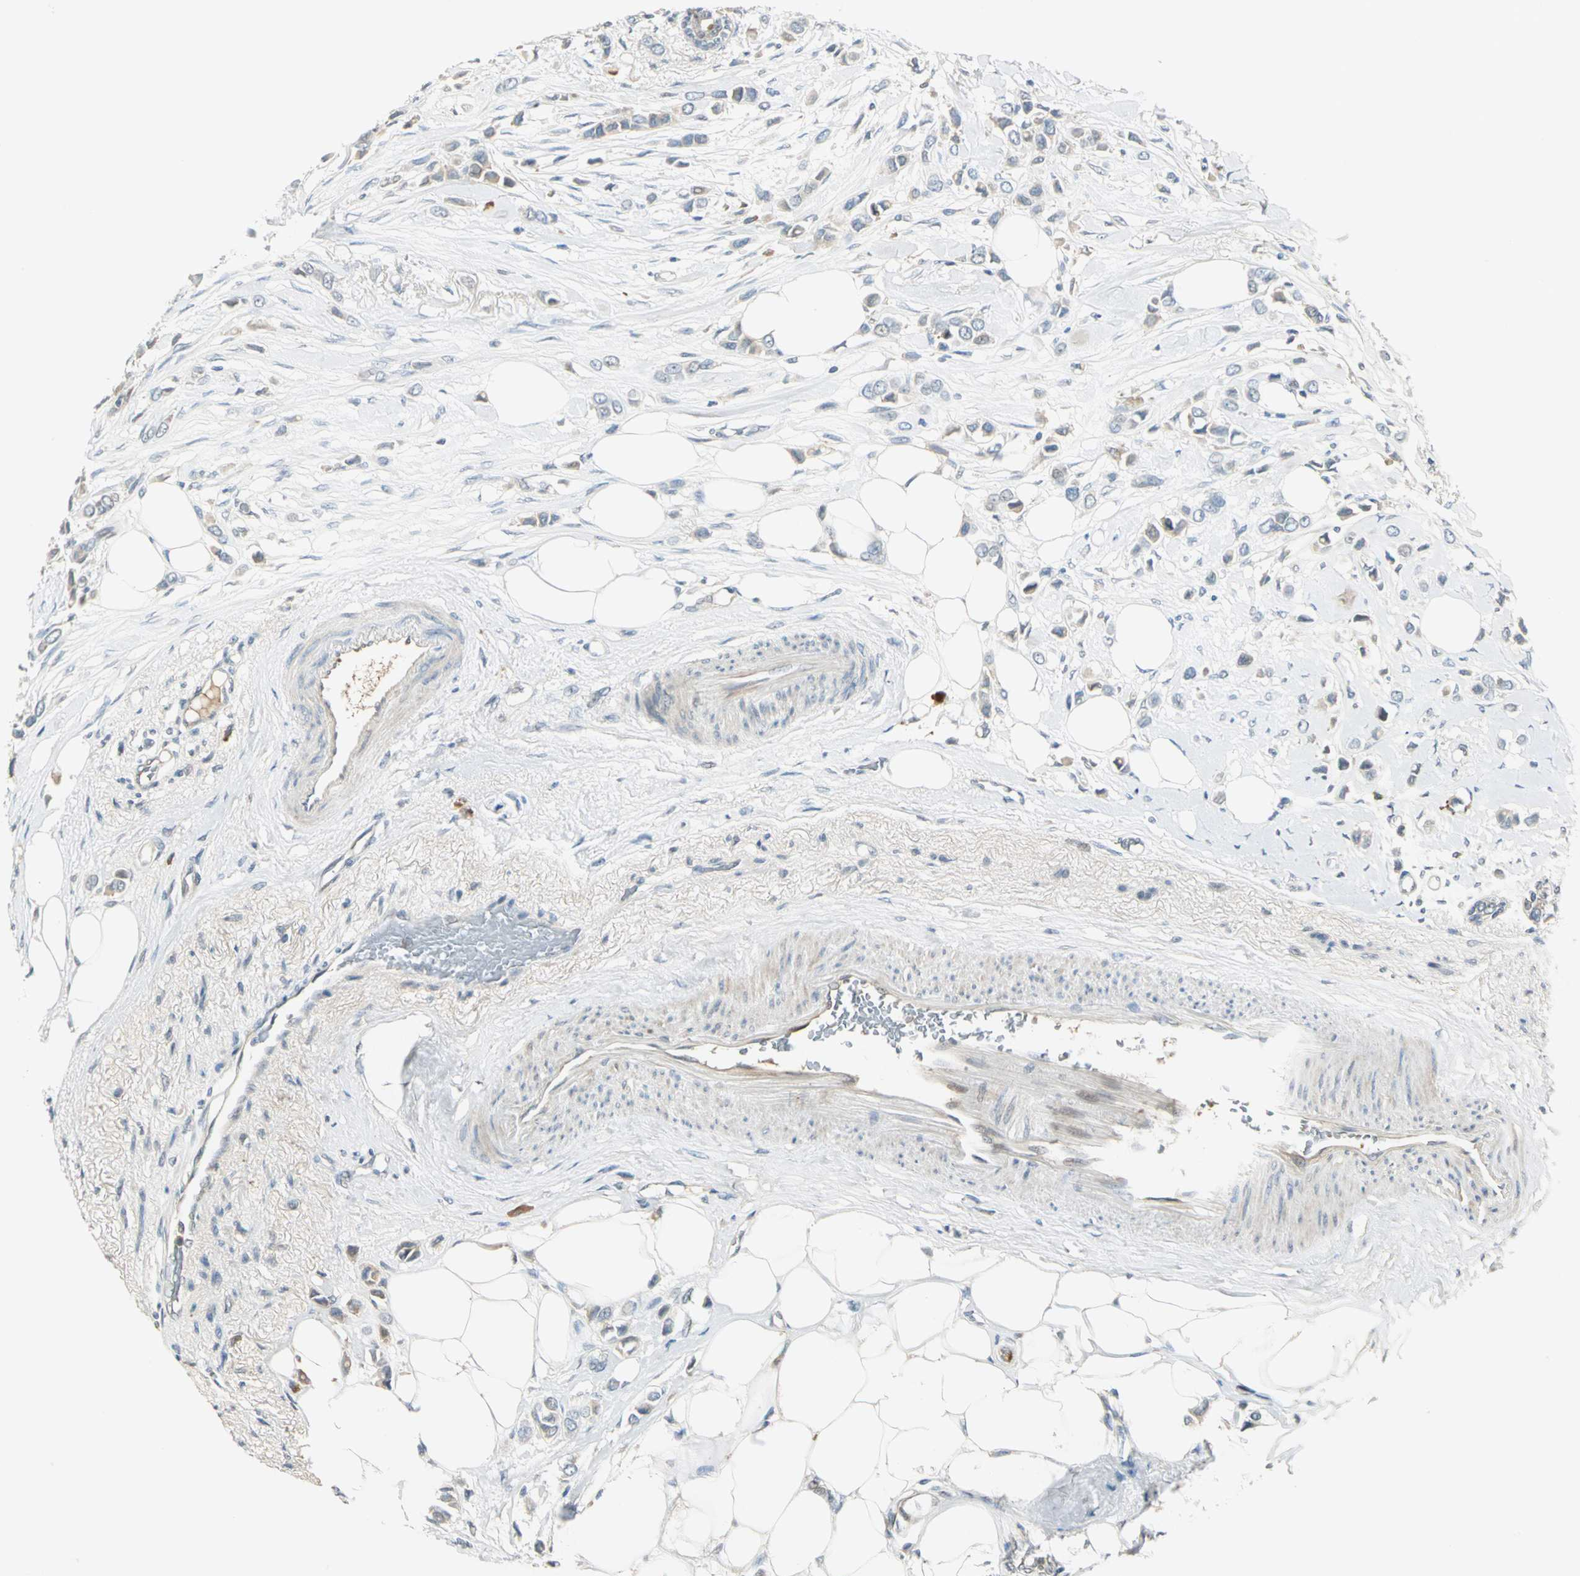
{"staining": {"intensity": "negative", "quantity": "none", "location": "none"}, "tissue": "breast cancer", "cell_type": "Tumor cells", "image_type": "cancer", "snomed": [{"axis": "morphology", "description": "Lobular carcinoma"}, {"axis": "topography", "description": "Breast"}], "caption": "Tumor cells show no significant protein expression in lobular carcinoma (breast).", "gene": "PROC", "patient": {"sex": "female", "age": 51}}